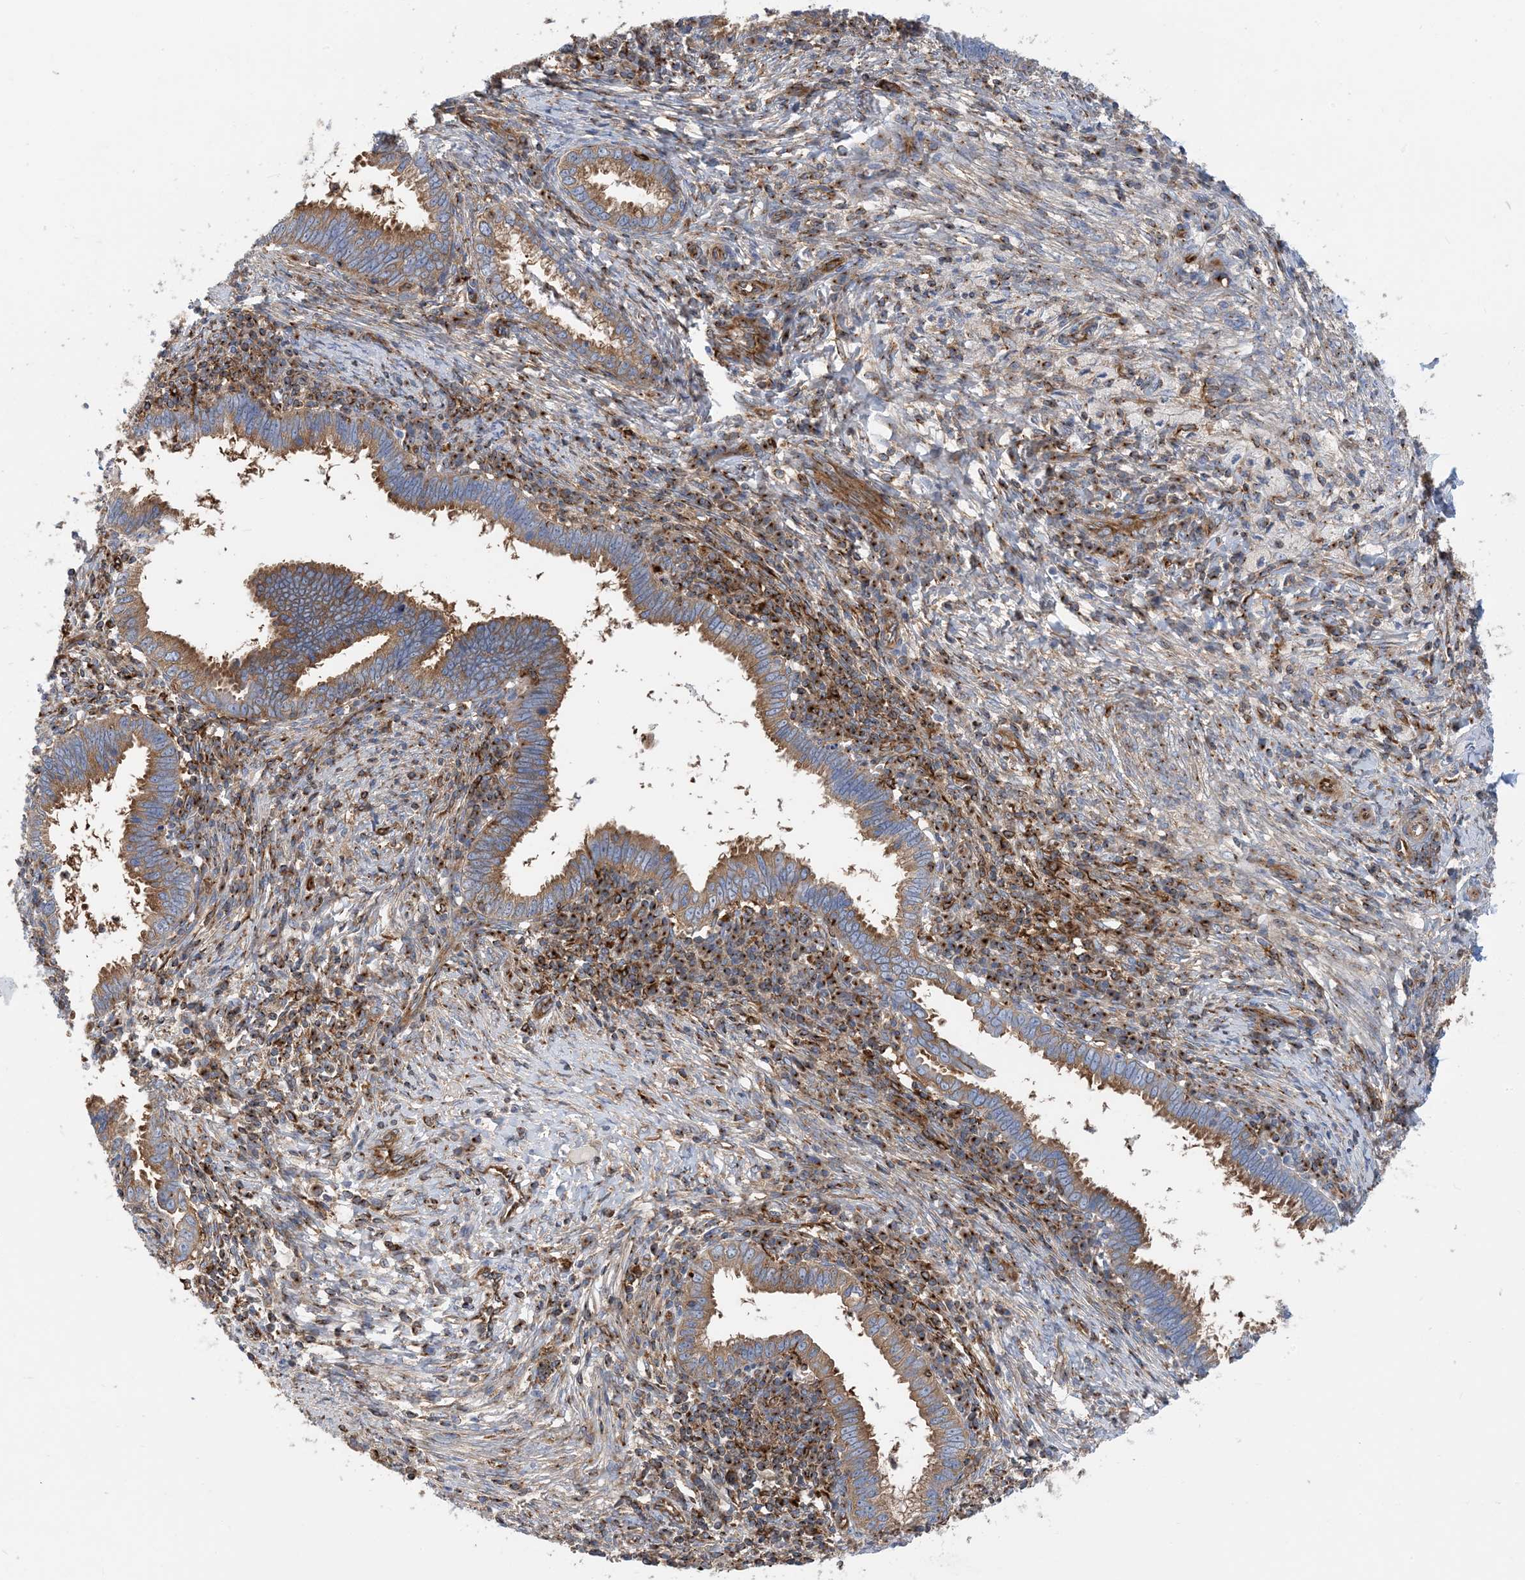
{"staining": {"intensity": "moderate", "quantity": ">75%", "location": "cytoplasmic/membranous"}, "tissue": "cervical cancer", "cell_type": "Tumor cells", "image_type": "cancer", "snomed": [{"axis": "morphology", "description": "Adenocarcinoma, NOS"}, {"axis": "topography", "description": "Cervix"}], "caption": "A micrograph of human cervical adenocarcinoma stained for a protein demonstrates moderate cytoplasmic/membranous brown staining in tumor cells.", "gene": "DYNC1LI1", "patient": {"sex": "female", "age": 36}}